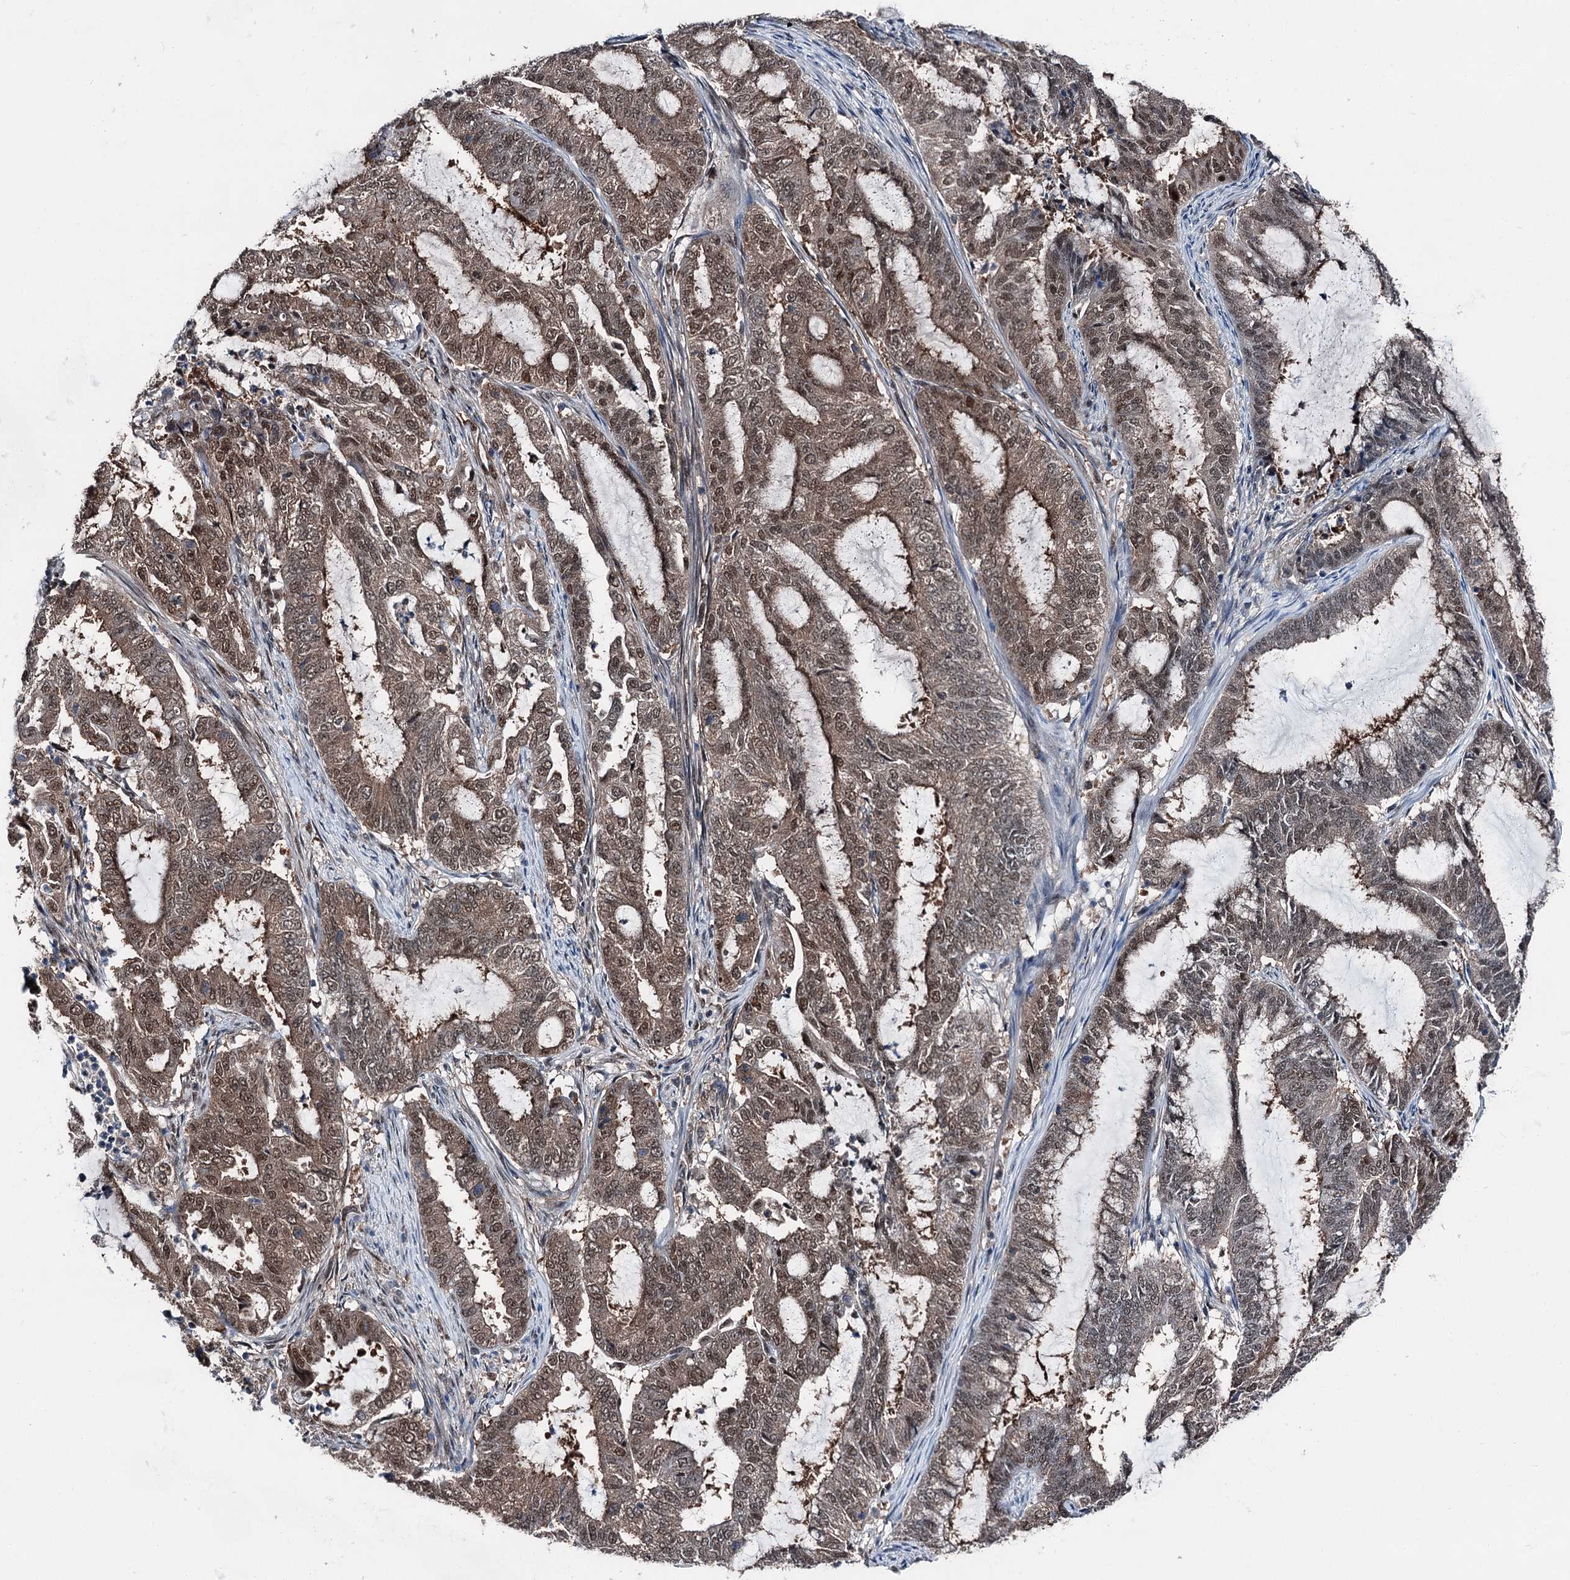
{"staining": {"intensity": "moderate", "quantity": ">75%", "location": "nuclear"}, "tissue": "endometrial cancer", "cell_type": "Tumor cells", "image_type": "cancer", "snomed": [{"axis": "morphology", "description": "Adenocarcinoma, NOS"}, {"axis": "topography", "description": "Endometrium"}], "caption": "Endometrial adenocarcinoma stained for a protein (brown) shows moderate nuclear positive staining in approximately >75% of tumor cells.", "gene": "PSMD13", "patient": {"sex": "female", "age": 51}}